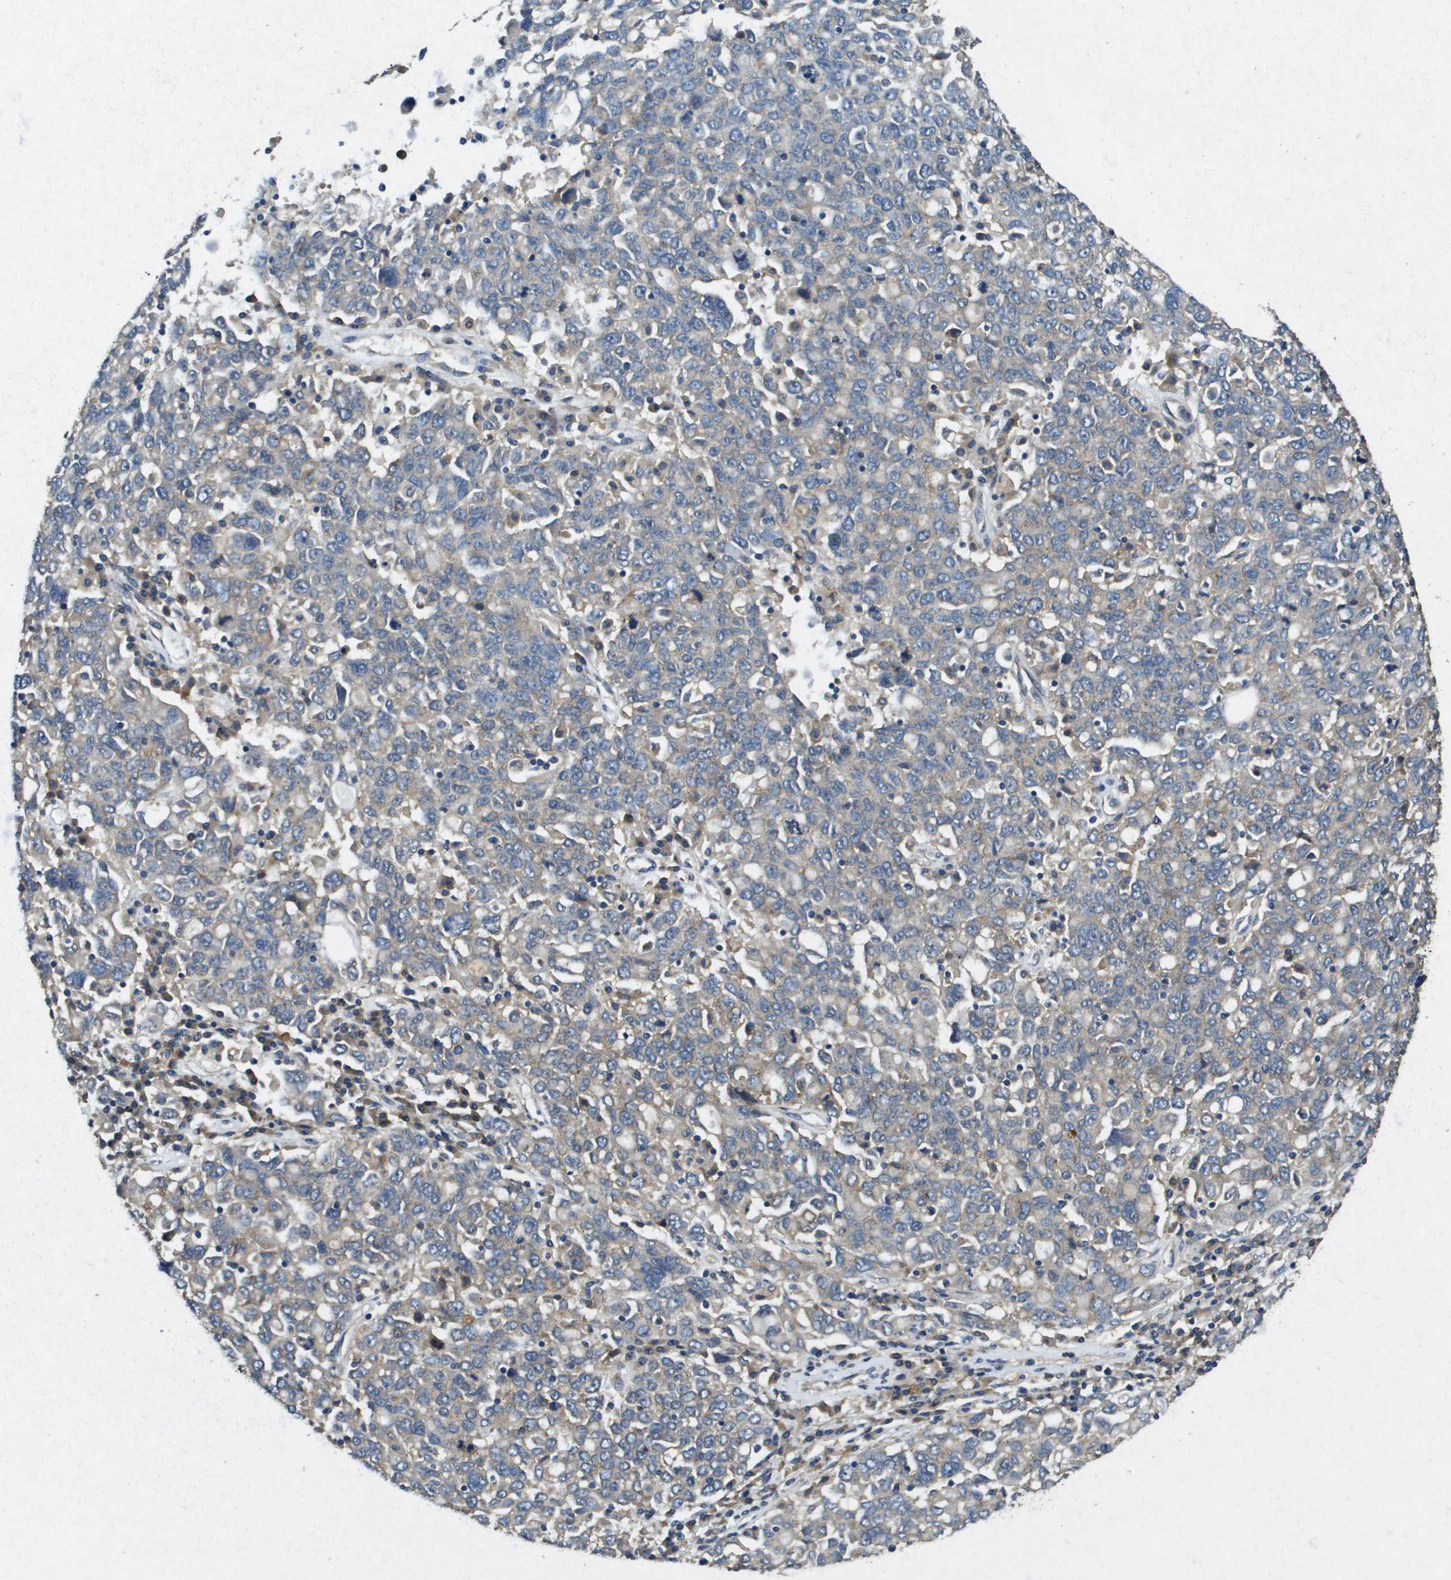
{"staining": {"intensity": "weak", "quantity": "<25%", "location": "cytoplasmic/membranous"}, "tissue": "ovarian cancer", "cell_type": "Tumor cells", "image_type": "cancer", "snomed": [{"axis": "morphology", "description": "Carcinoma, endometroid"}, {"axis": "topography", "description": "Ovary"}], "caption": "High magnification brightfield microscopy of ovarian cancer stained with DAB (3,3'-diaminobenzidine) (brown) and counterstained with hematoxylin (blue): tumor cells show no significant positivity. (Immunohistochemistry, brightfield microscopy, high magnification).", "gene": "PTPRT", "patient": {"sex": "female", "age": 62}}